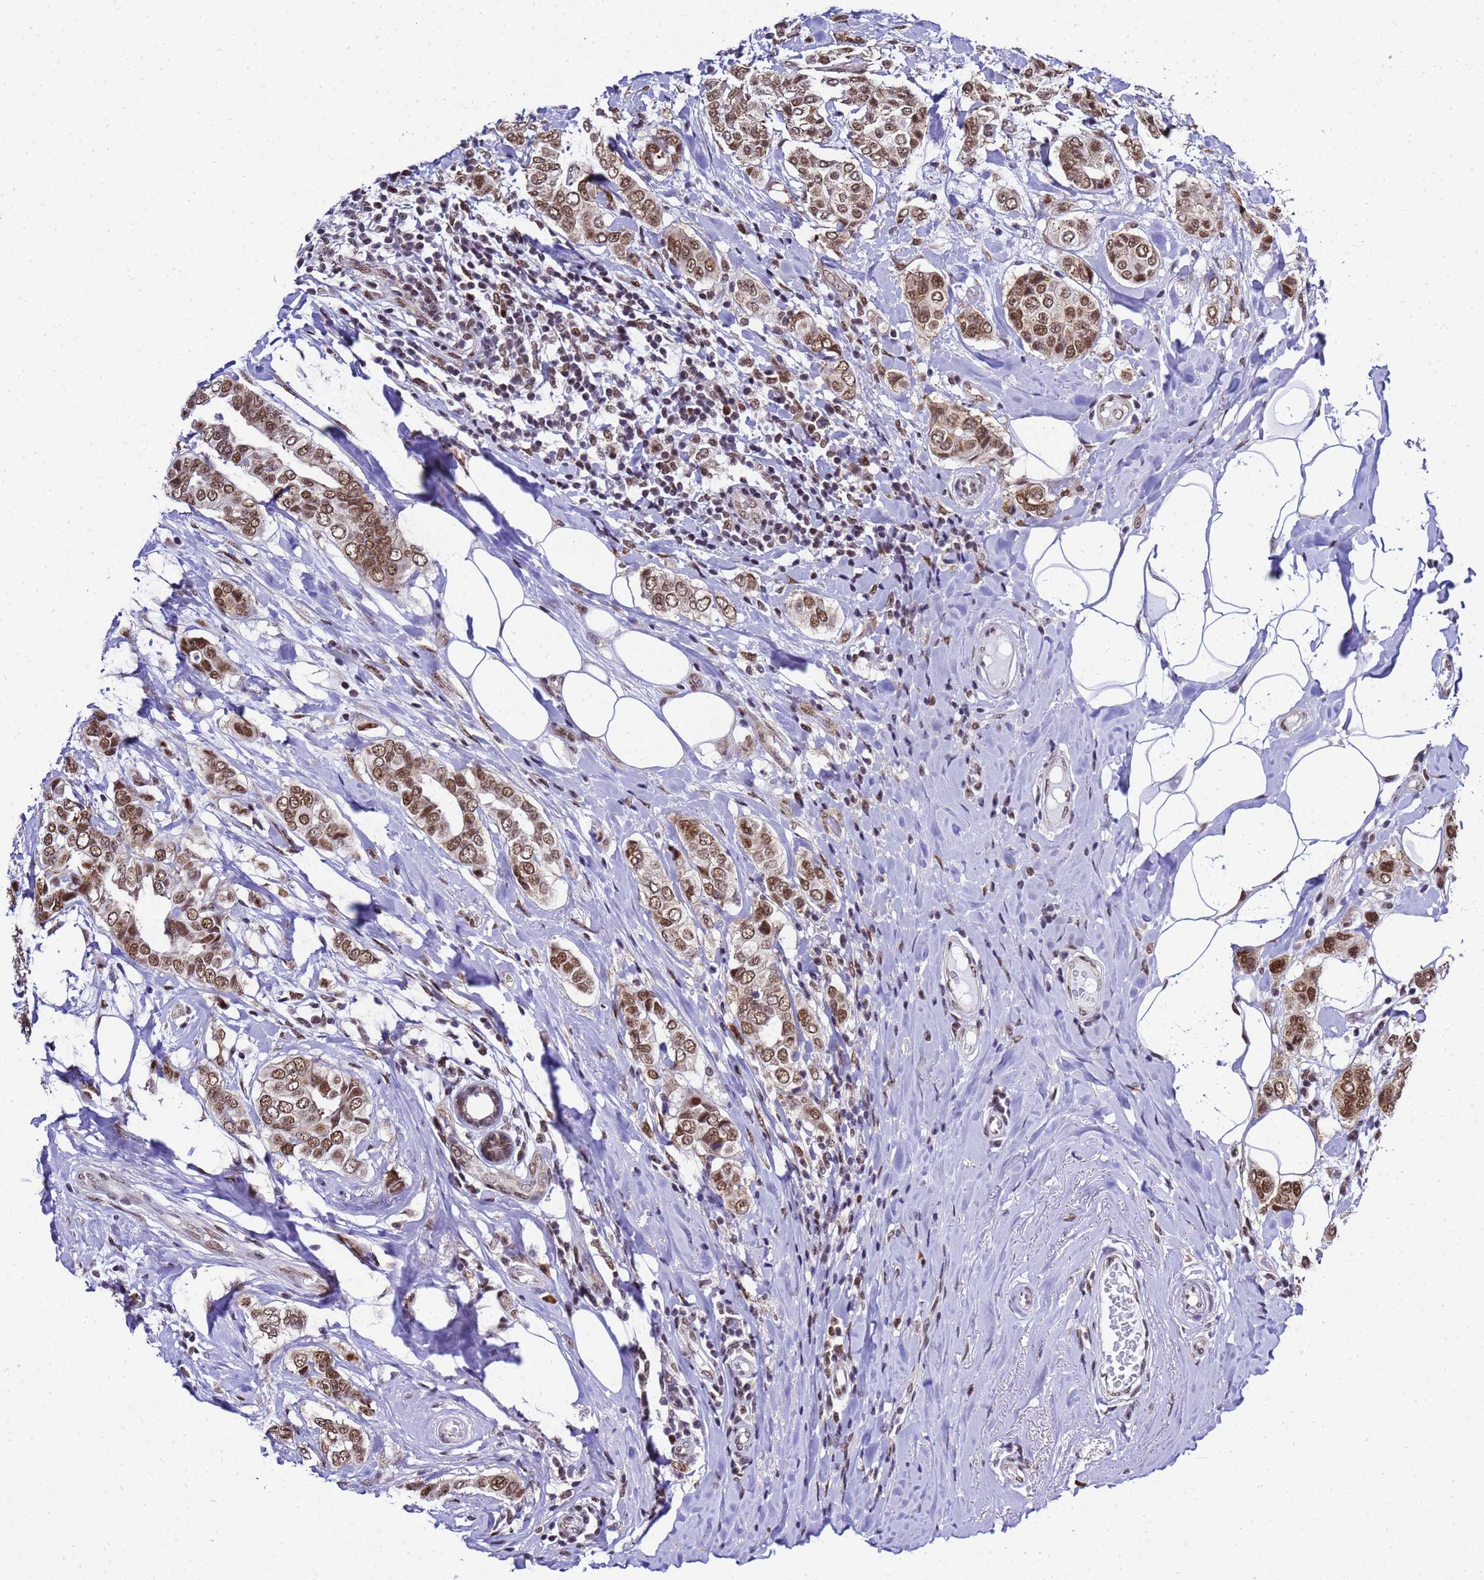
{"staining": {"intensity": "moderate", "quantity": ">75%", "location": "nuclear"}, "tissue": "breast cancer", "cell_type": "Tumor cells", "image_type": "cancer", "snomed": [{"axis": "morphology", "description": "Lobular carcinoma"}, {"axis": "topography", "description": "Breast"}], "caption": "Moderate nuclear positivity is seen in approximately >75% of tumor cells in lobular carcinoma (breast). The staining was performed using DAB (3,3'-diaminobenzidine) to visualize the protein expression in brown, while the nuclei were stained in blue with hematoxylin (Magnification: 20x).", "gene": "SMN1", "patient": {"sex": "female", "age": 51}}